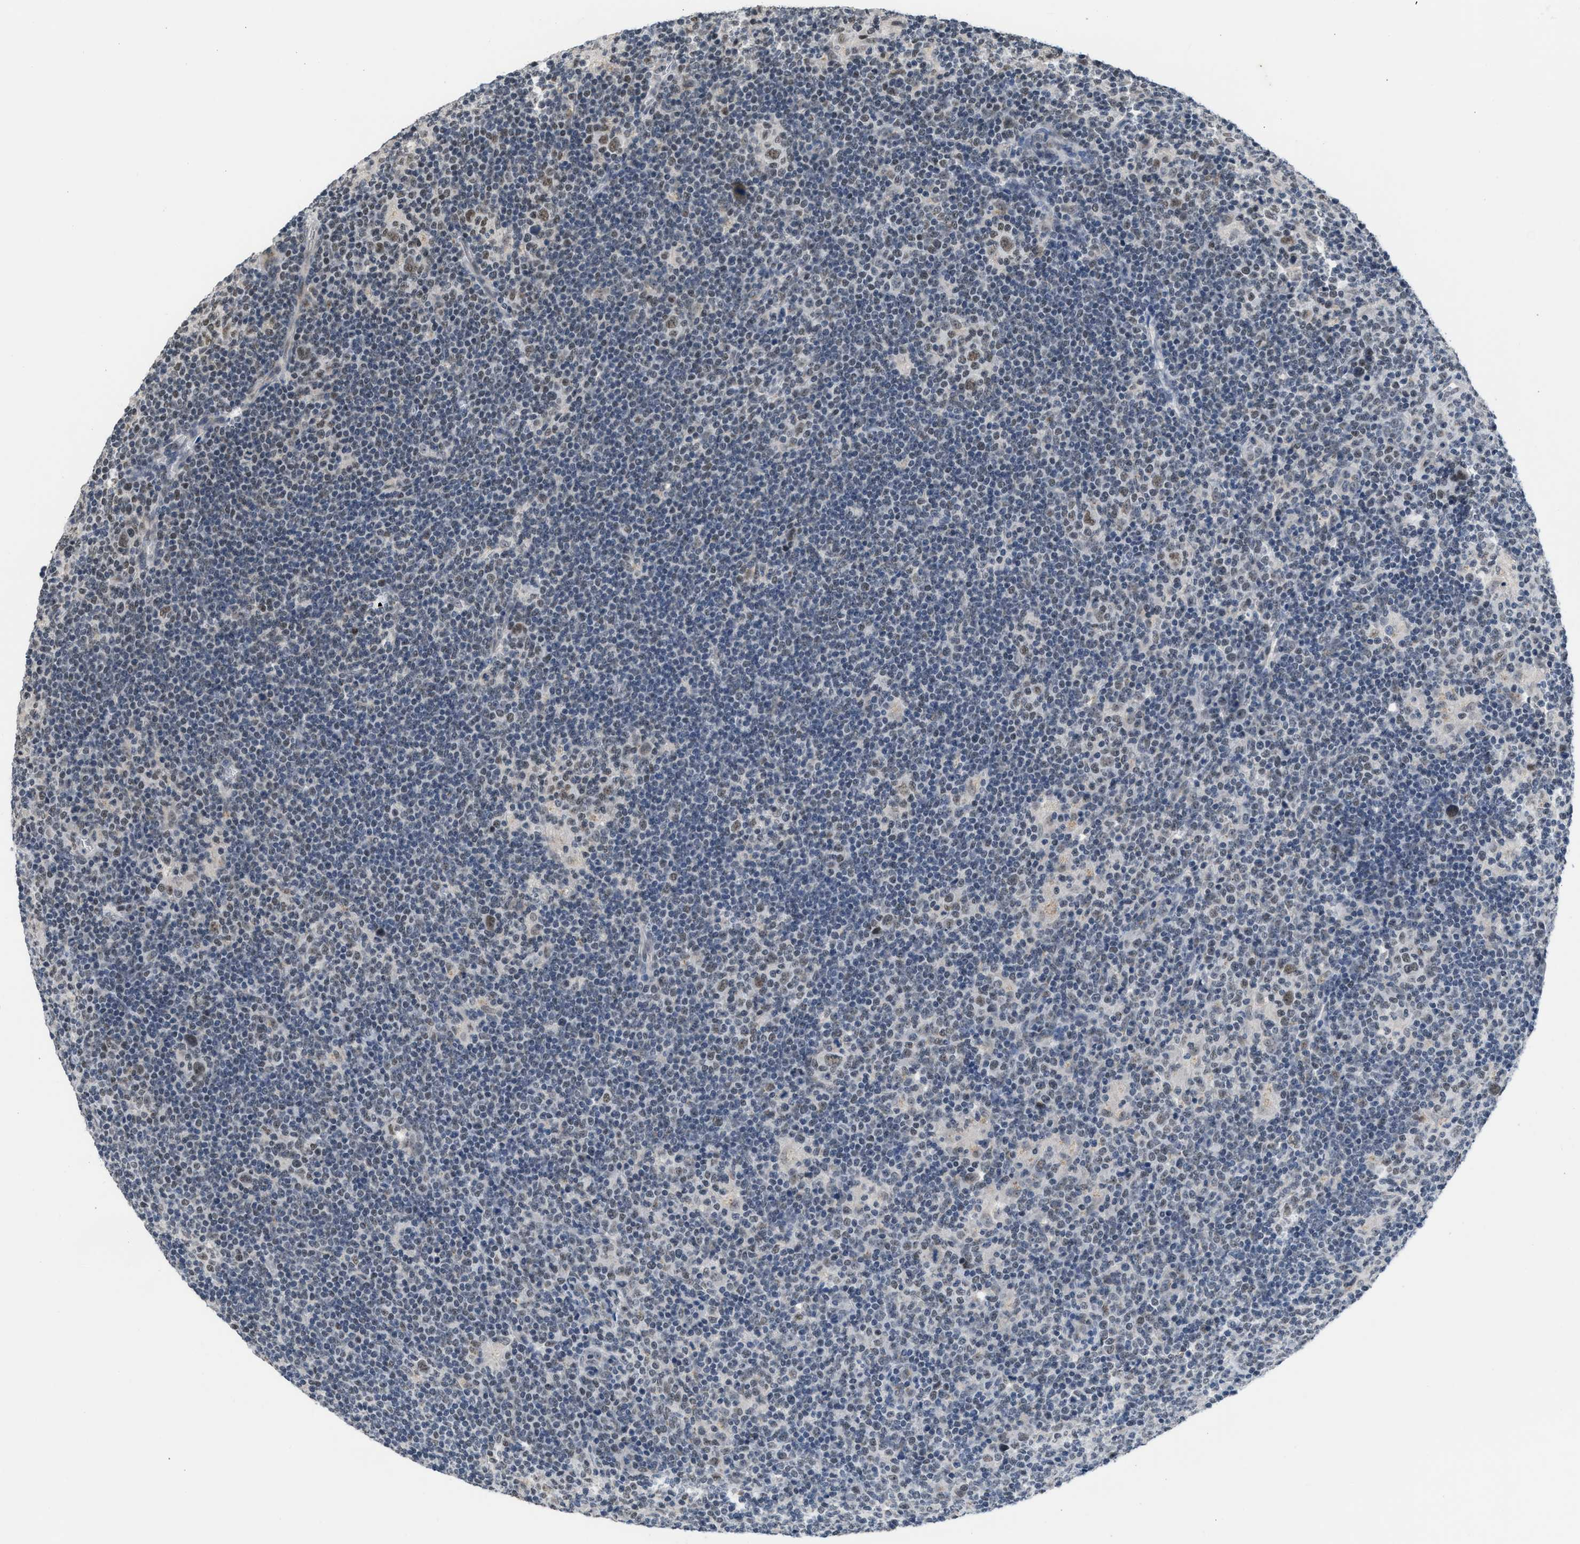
{"staining": {"intensity": "moderate", "quantity": ">75%", "location": "nuclear"}, "tissue": "lymphoma", "cell_type": "Tumor cells", "image_type": "cancer", "snomed": [{"axis": "morphology", "description": "Hodgkin's disease, NOS"}, {"axis": "topography", "description": "Lymph node"}], "caption": "Immunohistochemical staining of human lymphoma demonstrates moderate nuclear protein expression in approximately >75% of tumor cells.", "gene": "TERF2IP", "patient": {"sex": "female", "age": 57}}